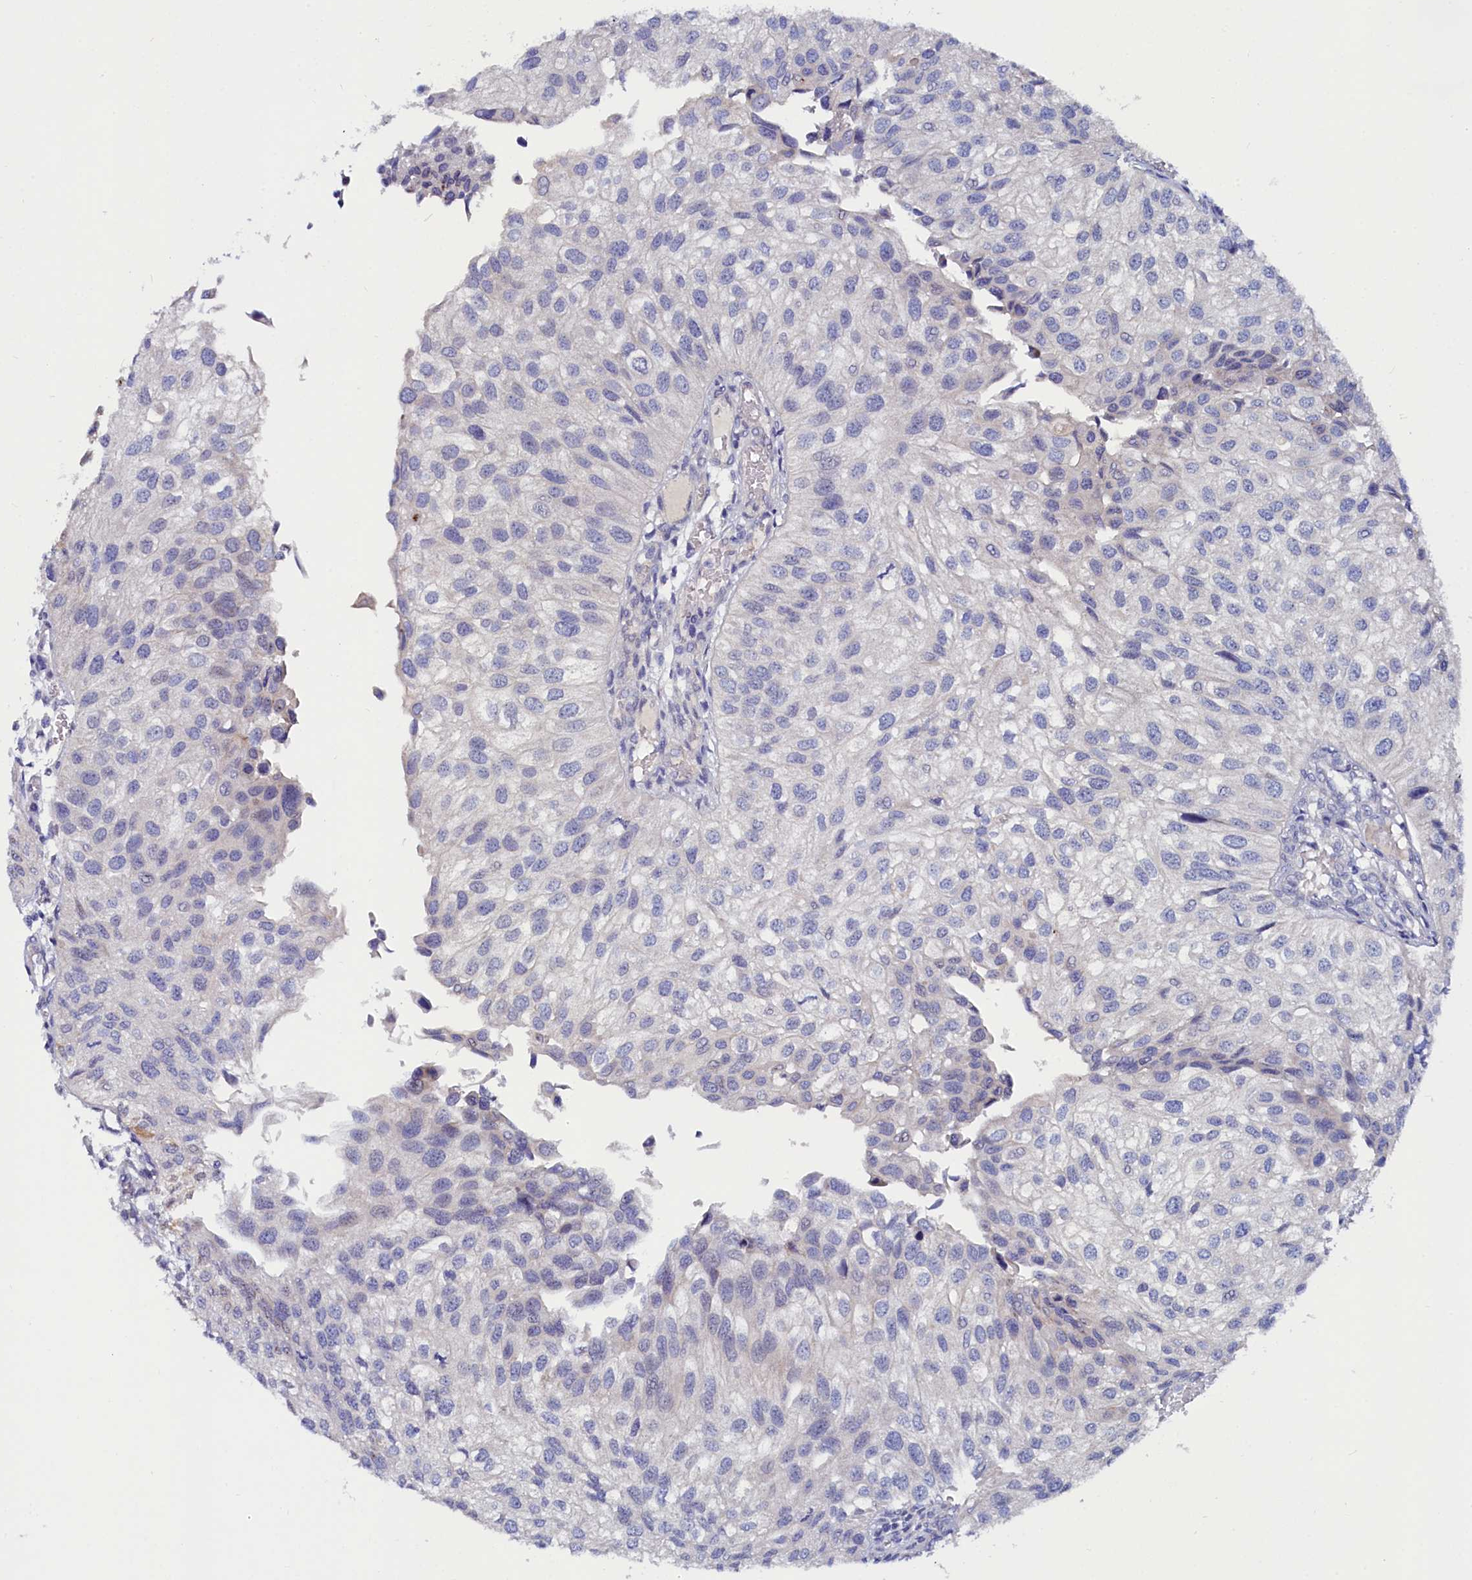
{"staining": {"intensity": "negative", "quantity": "none", "location": "none"}, "tissue": "urothelial cancer", "cell_type": "Tumor cells", "image_type": "cancer", "snomed": [{"axis": "morphology", "description": "Urothelial carcinoma, Low grade"}, {"axis": "topography", "description": "Urinary bladder"}], "caption": "The photomicrograph reveals no staining of tumor cells in urothelial carcinoma (low-grade).", "gene": "ASTE1", "patient": {"sex": "female", "age": 89}}